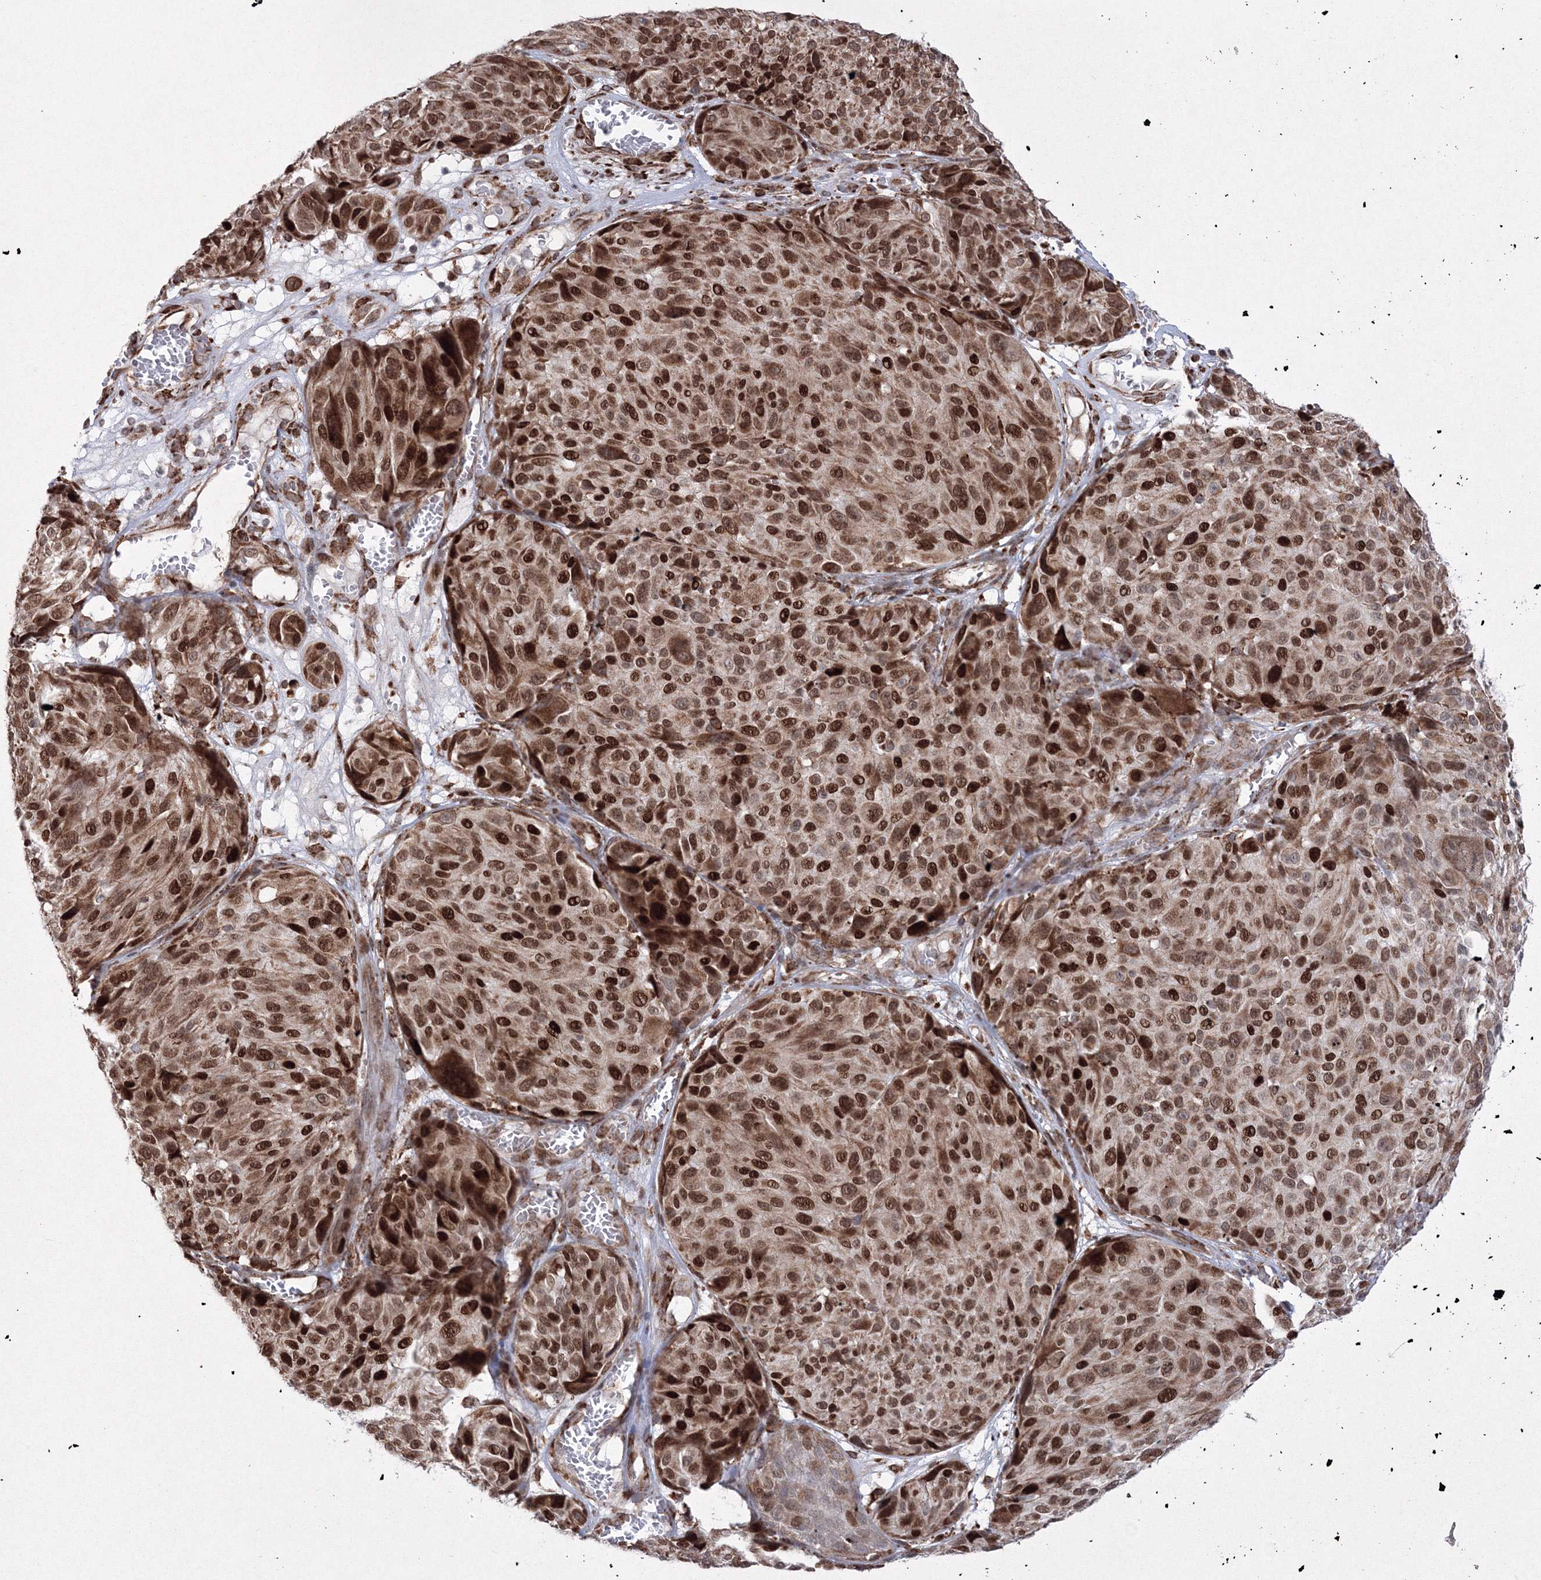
{"staining": {"intensity": "strong", "quantity": ">75%", "location": "nuclear"}, "tissue": "melanoma", "cell_type": "Tumor cells", "image_type": "cancer", "snomed": [{"axis": "morphology", "description": "Malignant melanoma, NOS"}, {"axis": "topography", "description": "Skin"}], "caption": "Protein analysis of malignant melanoma tissue reveals strong nuclear positivity in about >75% of tumor cells.", "gene": "EFCAB12", "patient": {"sex": "male", "age": 83}}